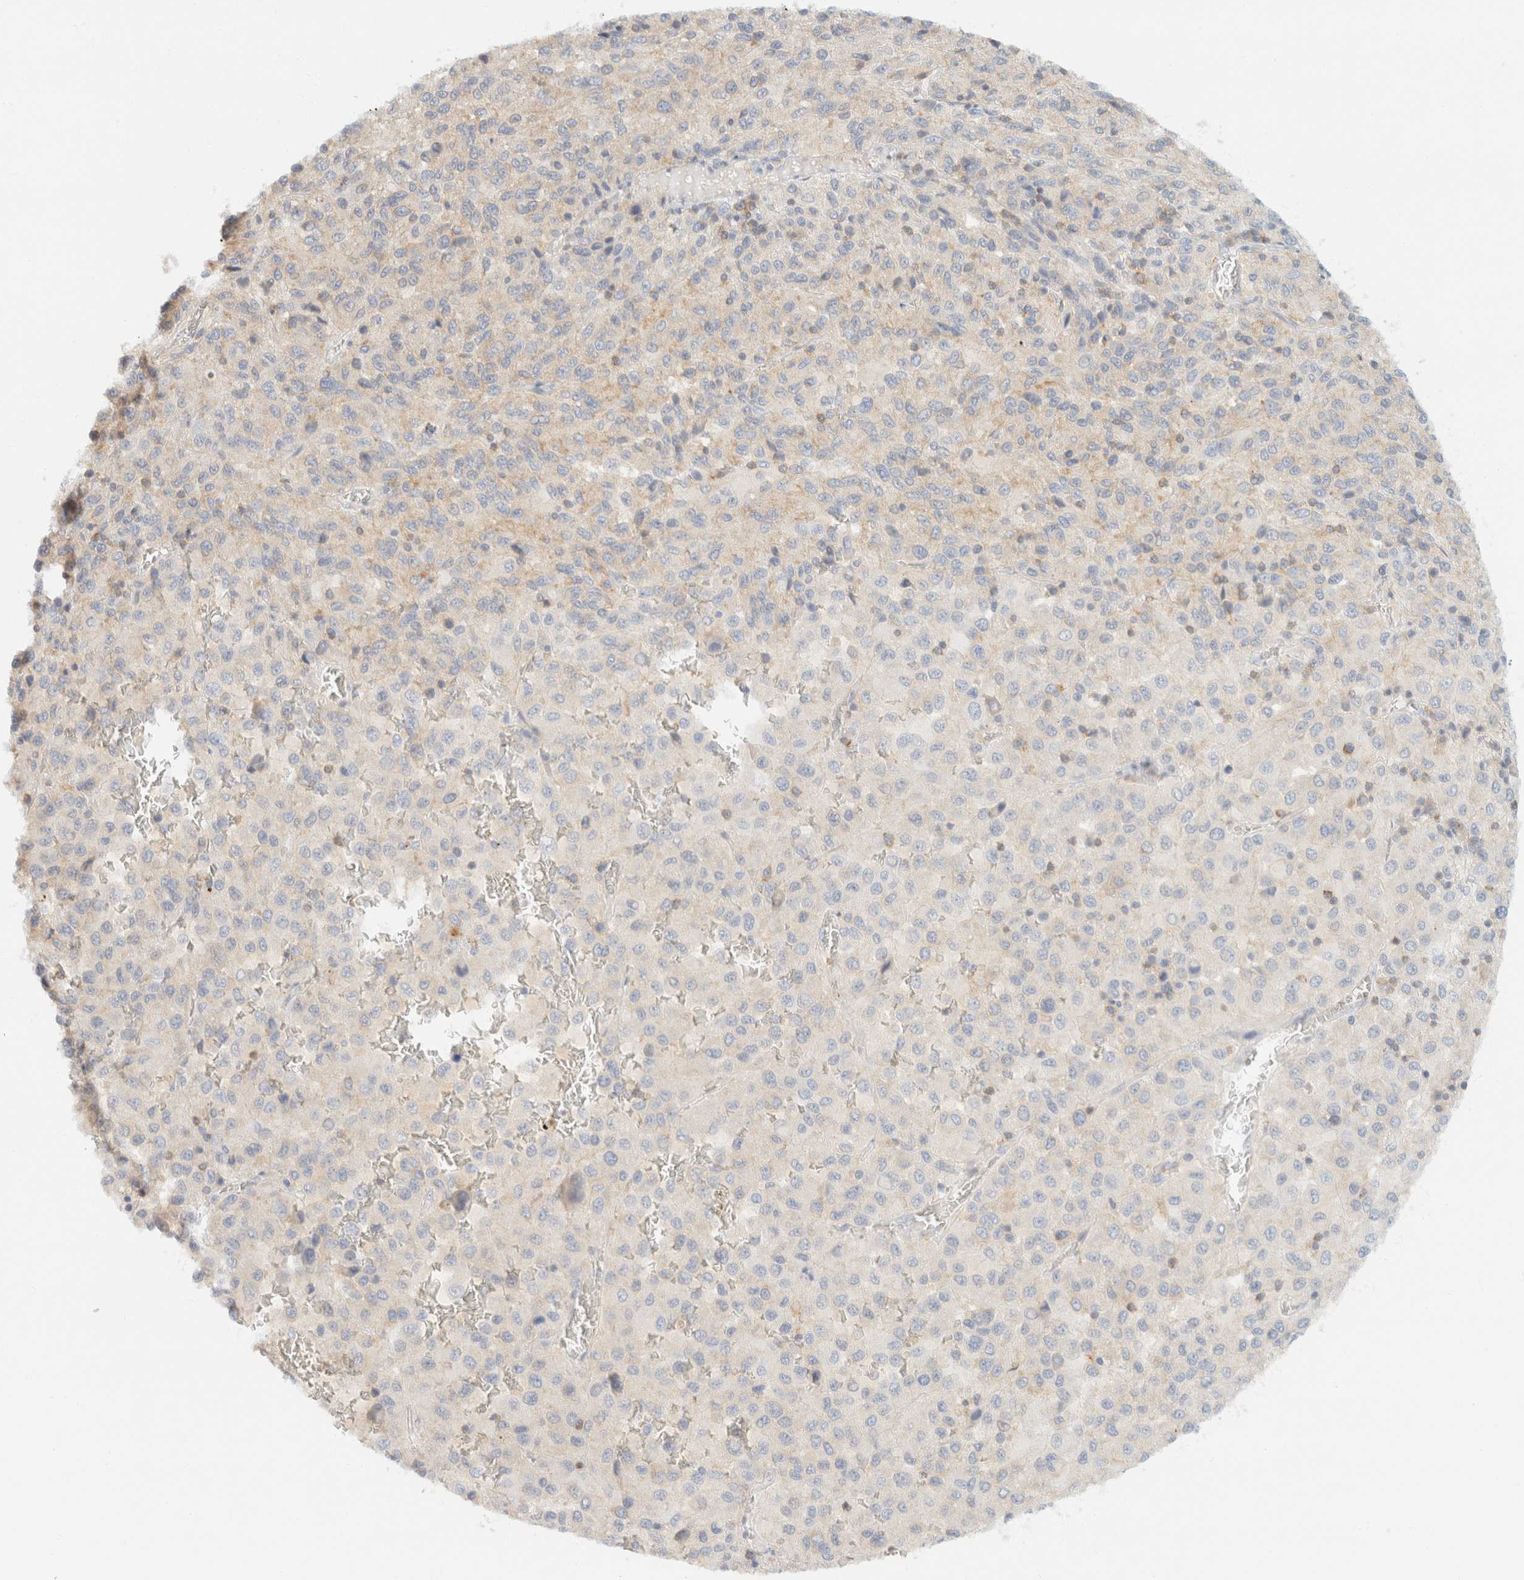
{"staining": {"intensity": "negative", "quantity": "none", "location": "none"}, "tissue": "melanoma", "cell_type": "Tumor cells", "image_type": "cancer", "snomed": [{"axis": "morphology", "description": "Malignant melanoma, Metastatic site"}, {"axis": "topography", "description": "Lung"}], "caption": "Tumor cells are negative for brown protein staining in melanoma.", "gene": "SH3GLB2", "patient": {"sex": "male", "age": 64}}